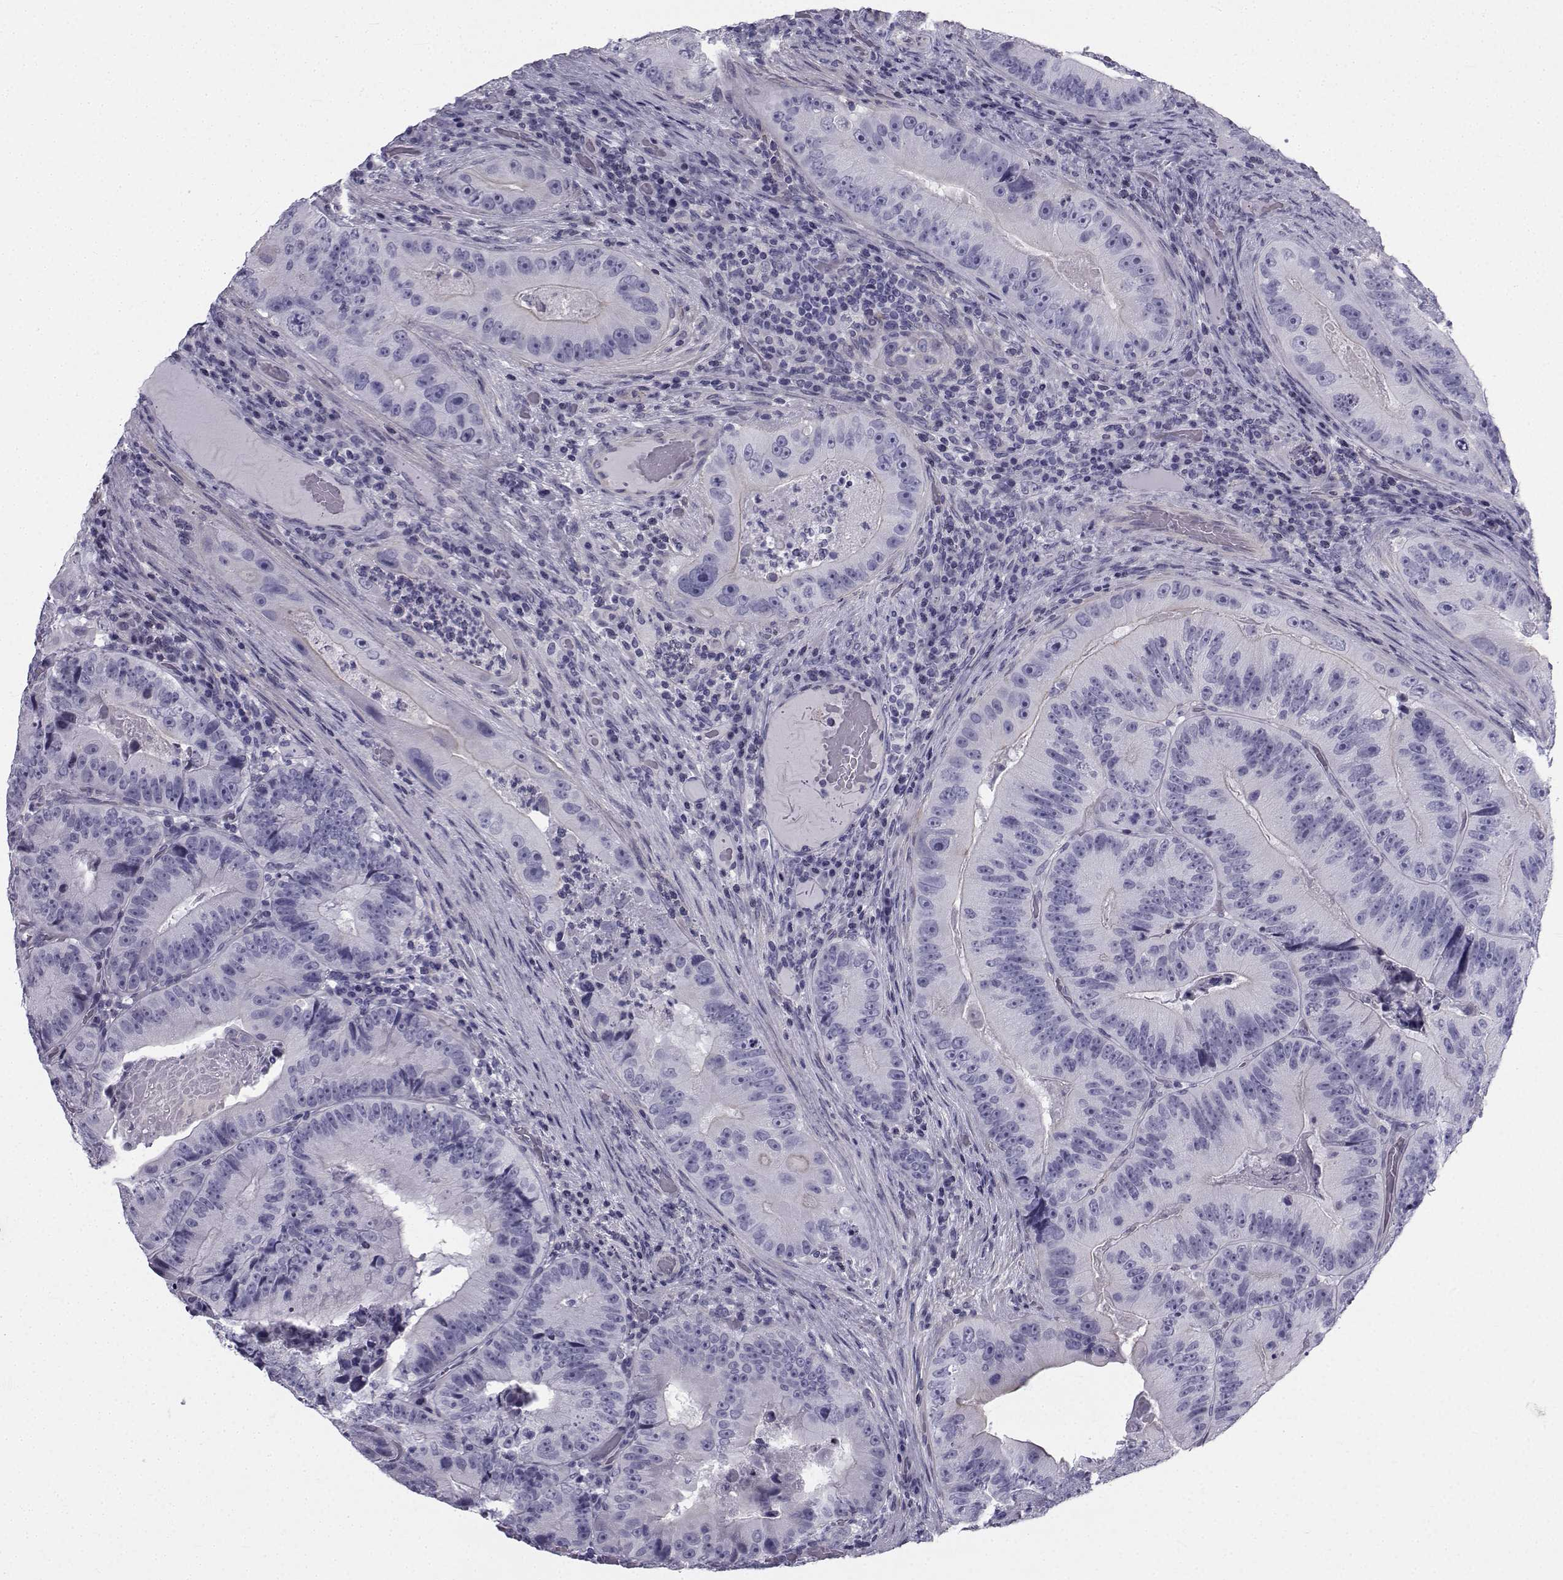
{"staining": {"intensity": "negative", "quantity": "none", "location": "none"}, "tissue": "colorectal cancer", "cell_type": "Tumor cells", "image_type": "cancer", "snomed": [{"axis": "morphology", "description": "Adenocarcinoma, NOS"}, {"axis": "topography", "description": "Colon"}], "caption": "Tumor cells are negative for brown protein staining in colorectal adenocarcinoma.", "gene": "SPANXD", "patient": {"sex": "female", "age": 86}}